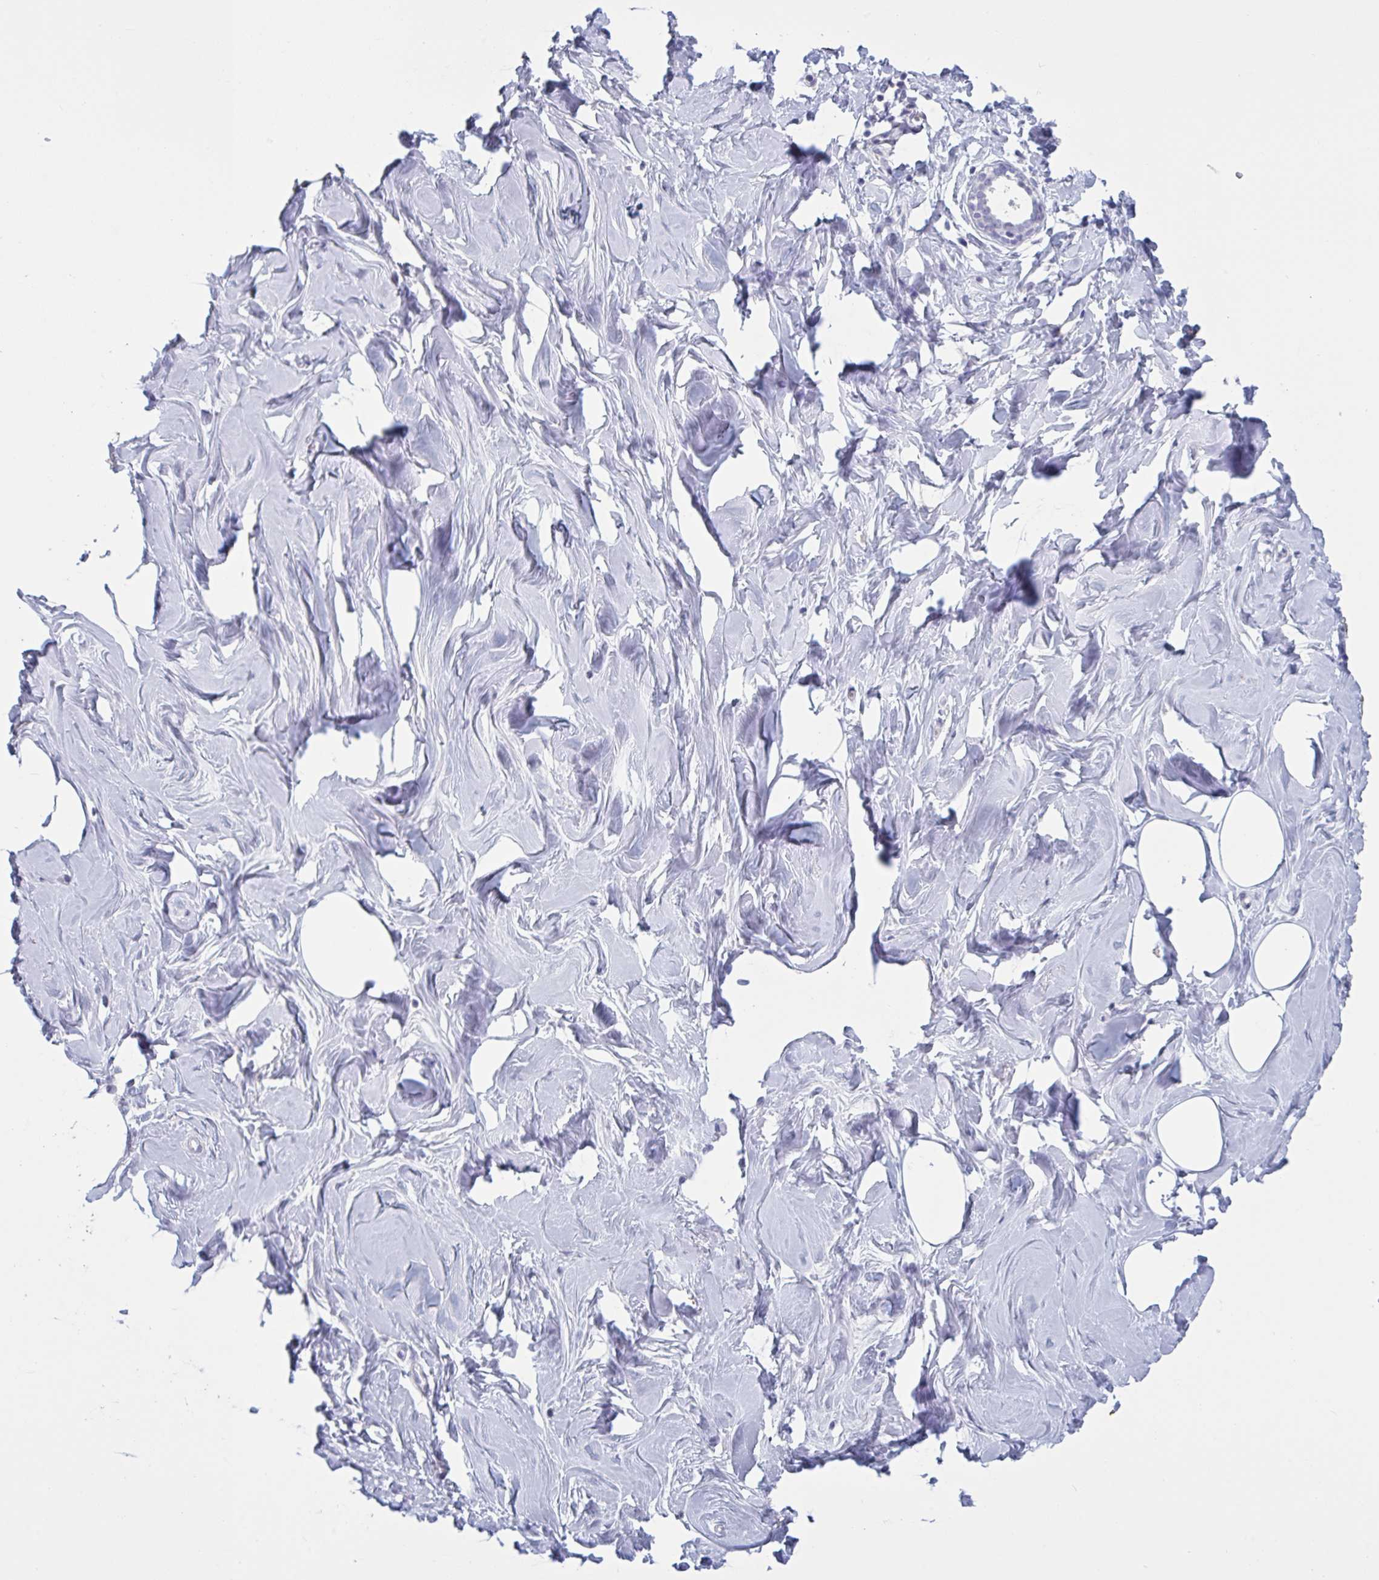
{"staining": {"intensity": "negative", "quantity": "none", "location": "none"}, "tissue": "breast", "cell_type": "Adipocytes", "image_type": "normal", "snomed": [{"axis": "morphology", "description": "Normal tissue, NOS"}, {"axis": "topography", "description": "Breast"}], "caption": "DAB (3,3'-diaminobenzidine) immunohistochemical staining of normal human breast displays no significant expression in adipocytes.", "gene": "NDUFC2", "patient": {"sex": "female", "age": 27}}